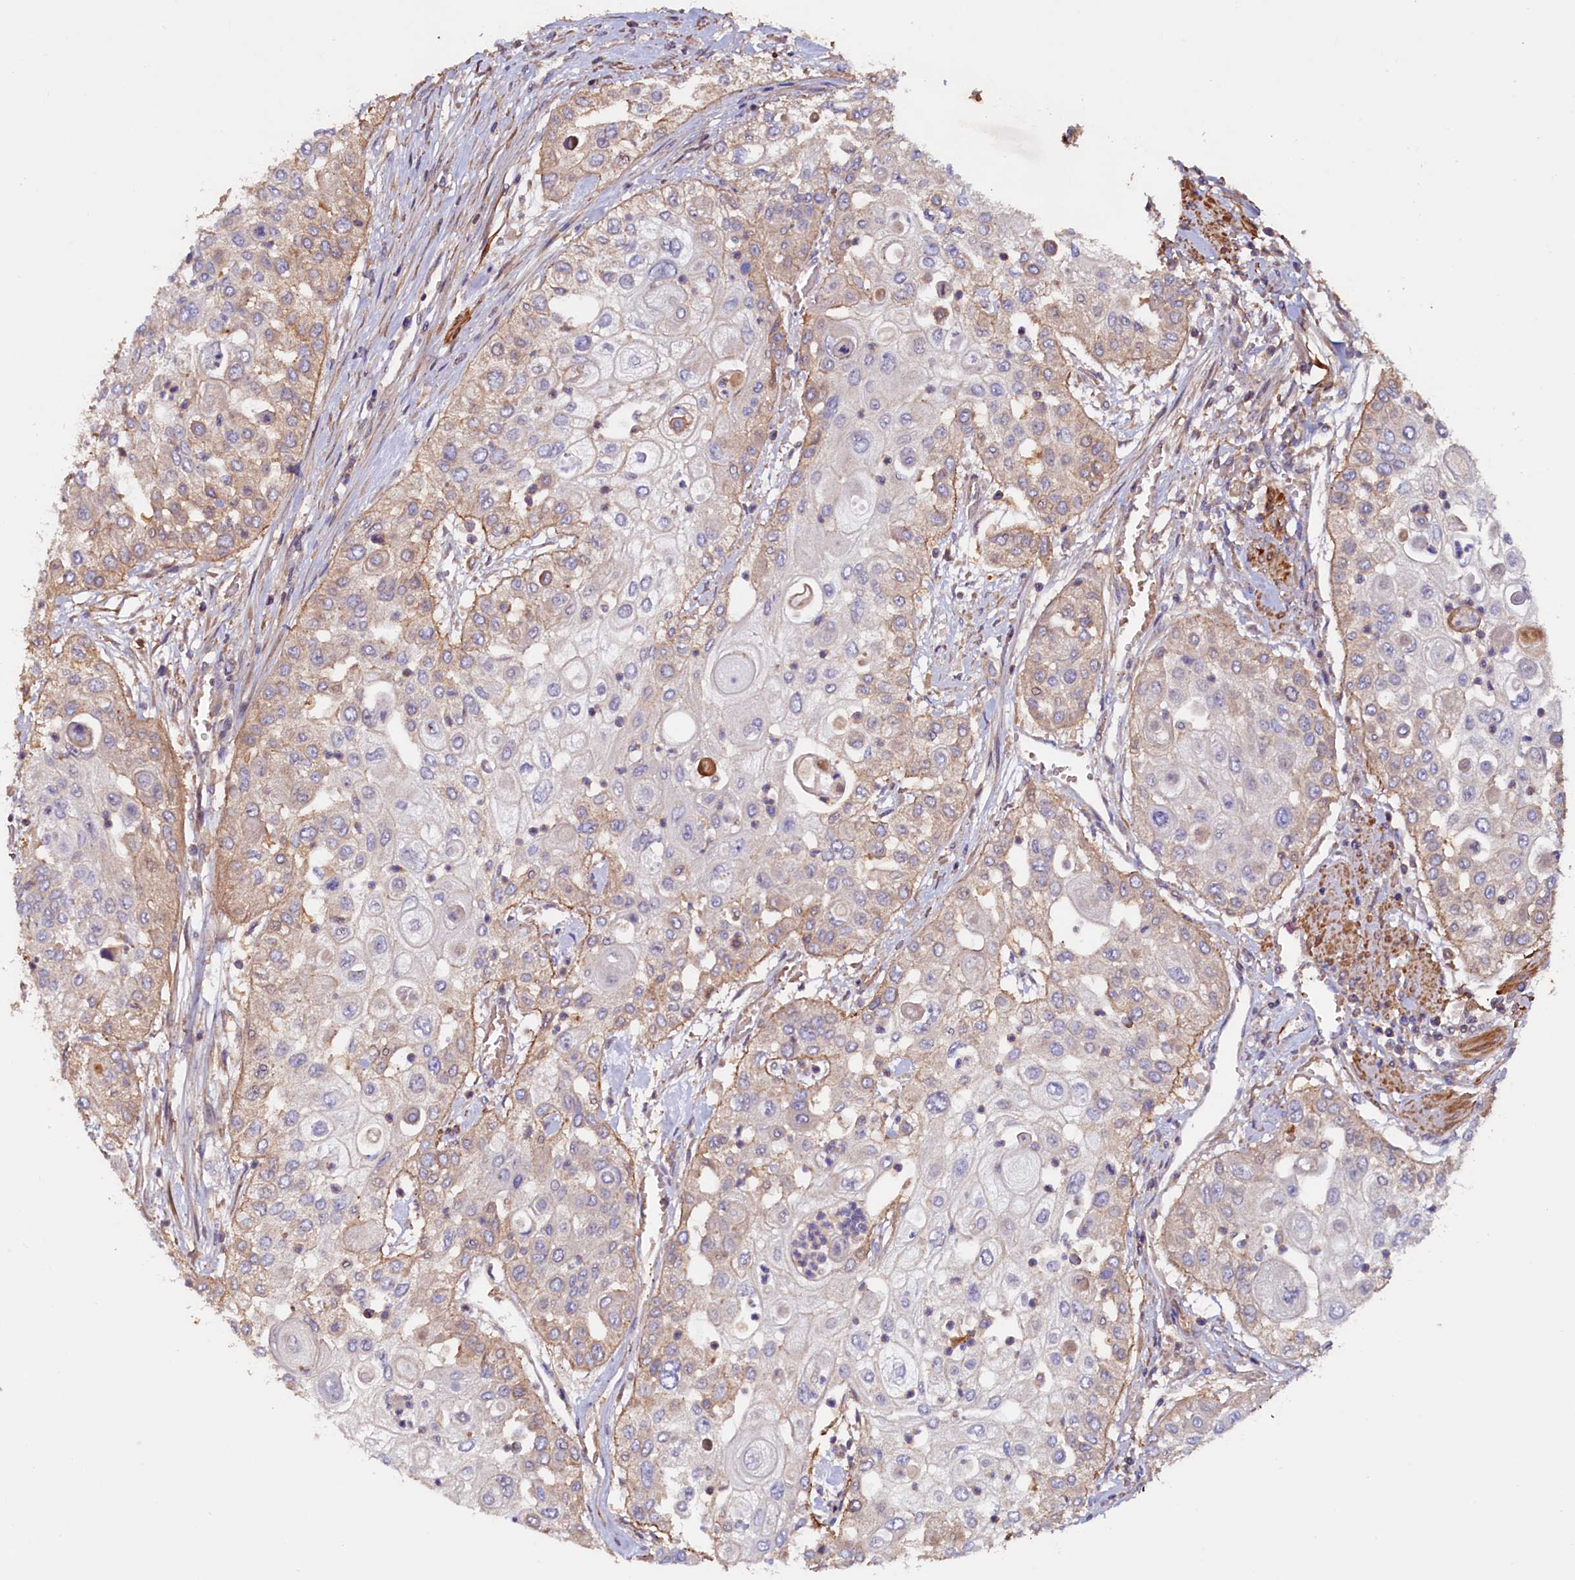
{"staining": {"intensity": "weak", "quantity": "25%-75%", "location": "cytoplasmic/membranous"}, "tissue": "urothelial cancer", "cell_type": "Tumor cells", "image_type": "cancer", "snomed": [{"axis": "morphology", "description": "Urothelial carcinoma, High grade"}, {"axis": "topography", "description": "Urinary bladder"}], "caption": "Immunohistochemistry (DAB) staining of human urothelial cancer demonstrates weak cytoplasmic/membranous protein staining in about 25%-75% of tumor cells. (brown staining indicates protein expression, while blue staining denotes nuclei).", "gene": "DUOXA1", "patient": {"sex": "female", "age": 79}}